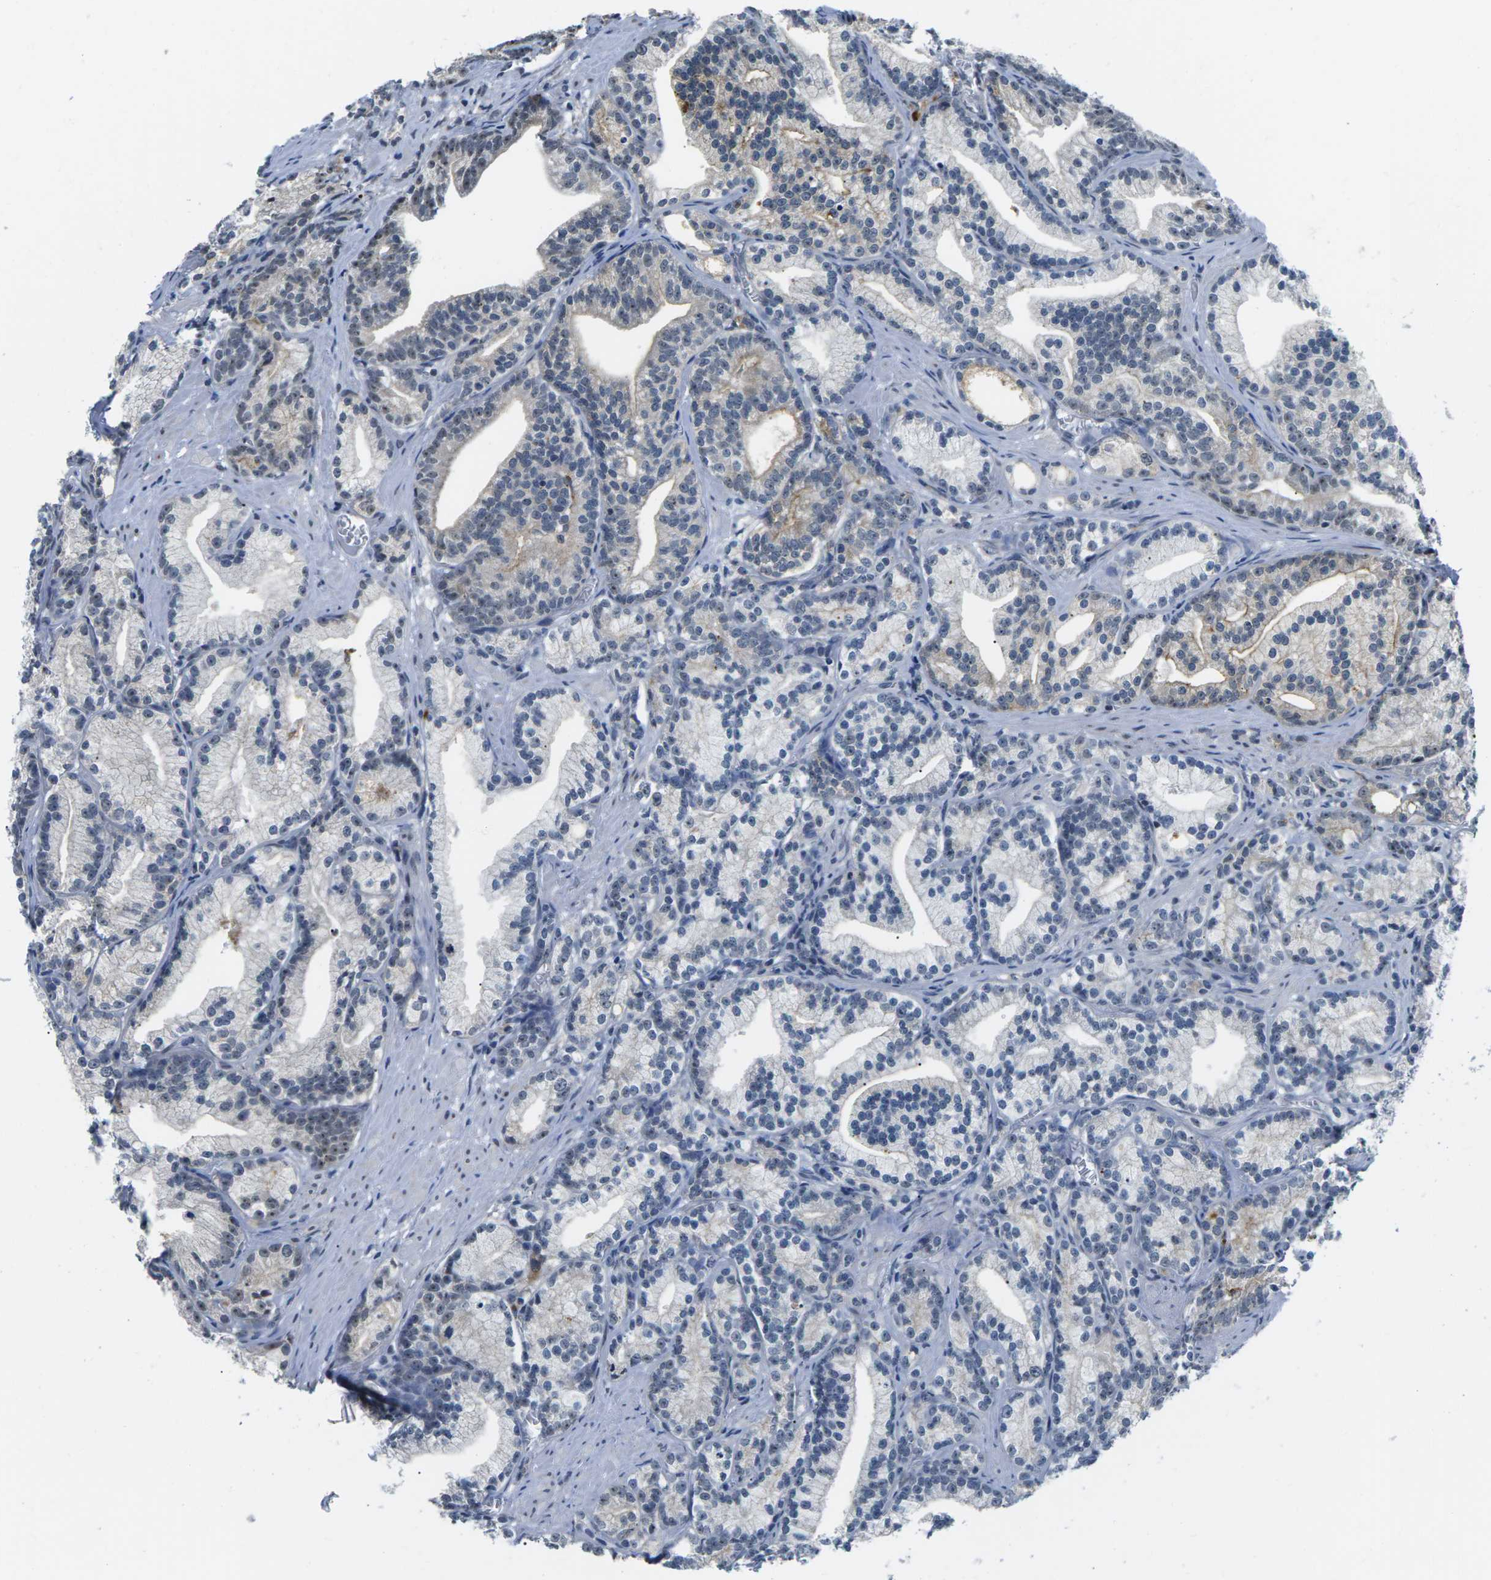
{"staining": {"intensity": "negative", "quantity": "none", "location": "none"}, "tissue": "prostate cancer", "cell_type": "Tumor cells", "image_type": "cancer", "snomed": [{"axis": "morphology", "description": "Adenocarcinoma, Low grade"}, {"axis": "topography", "description": "Prostate"}], "caption": "High magnification brightfield microscopy of prostate cancer (low-grade adenocarcinoma) stained with DAB (brown) and counterstained with hematoxylin (blue): tumor cells show no significant staining.", "gene": "NSRP1", "patient": {"sex": "male", "age": 89}}